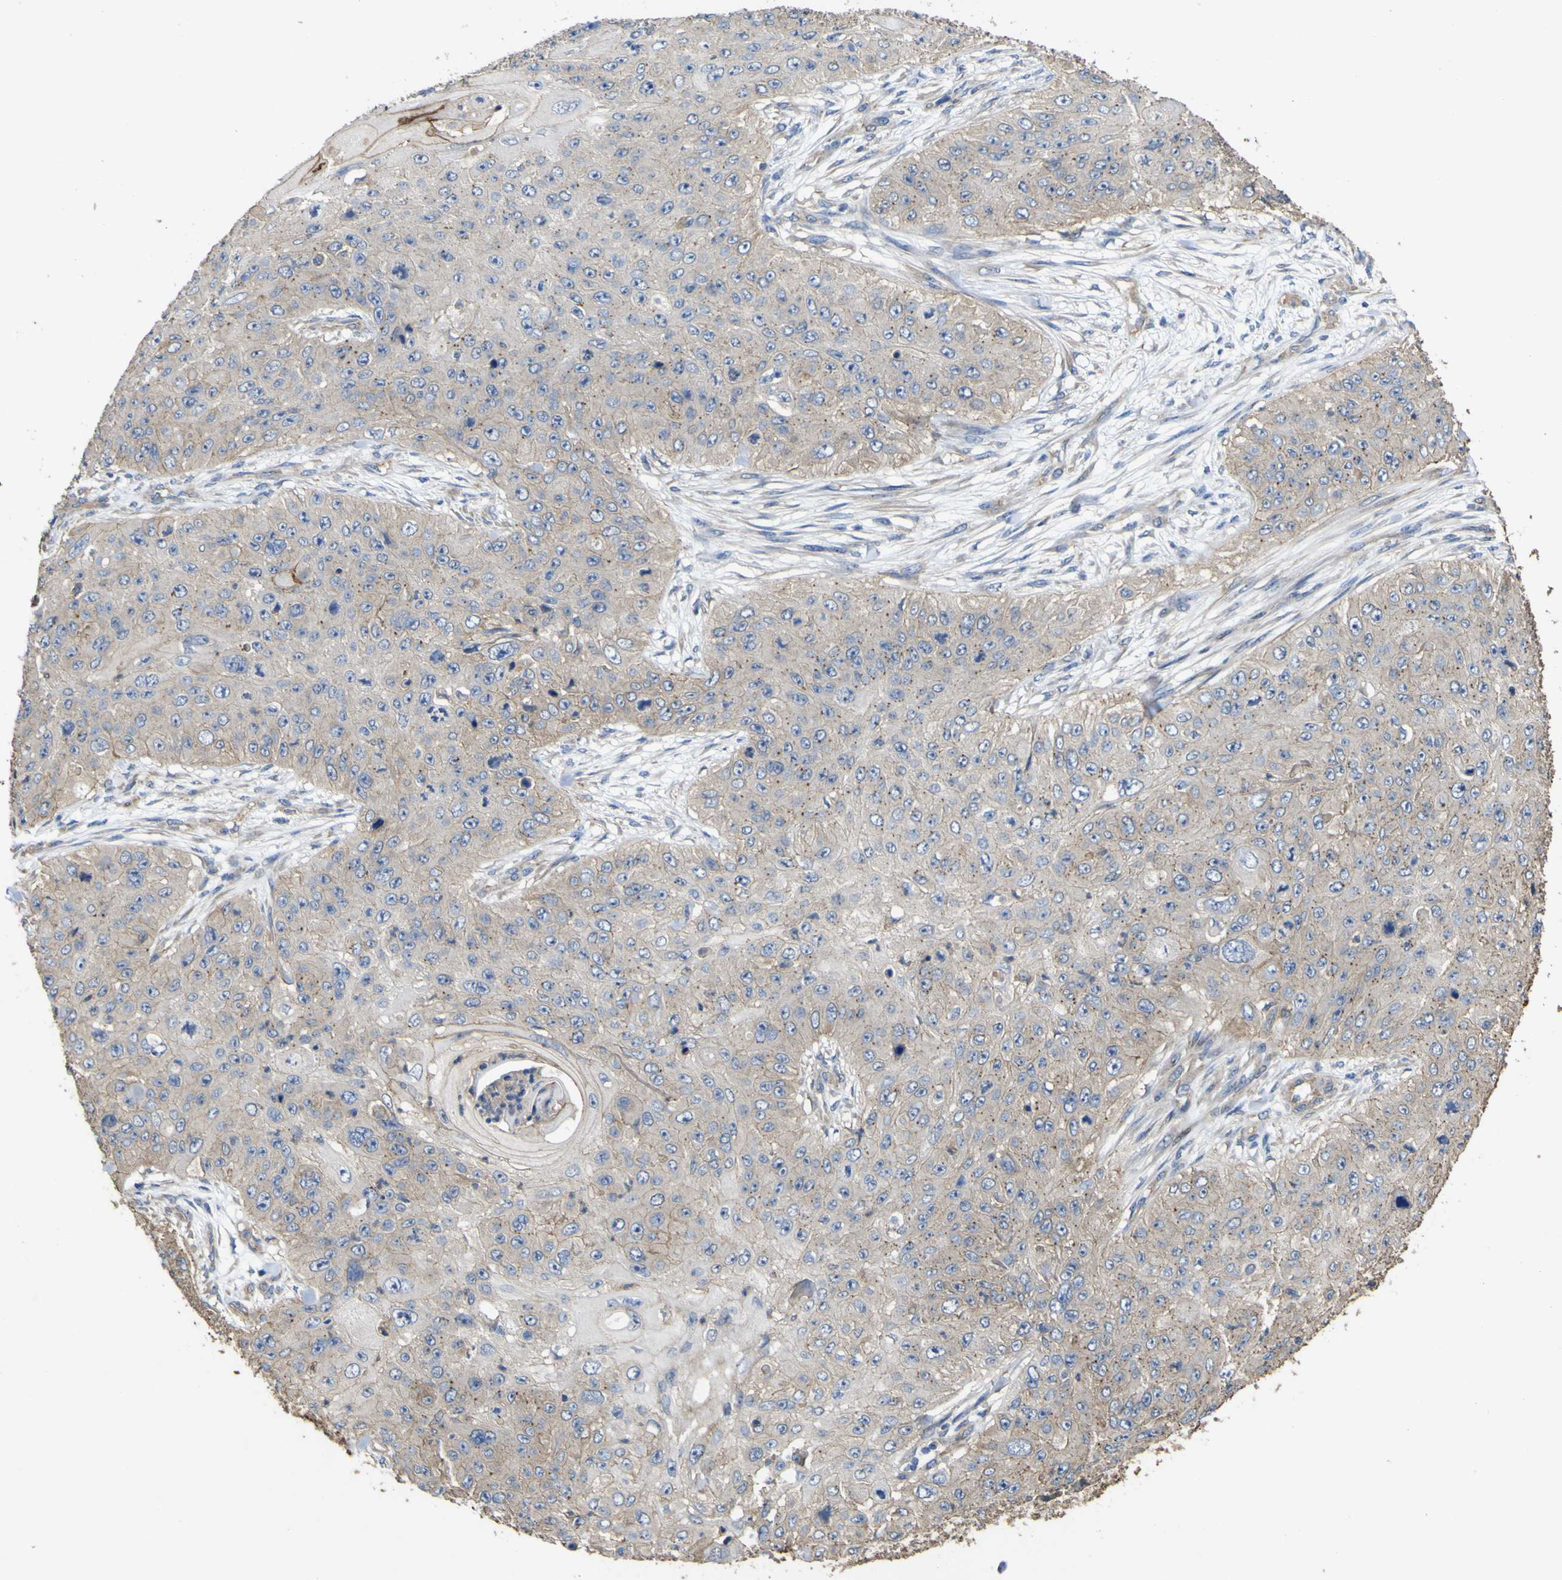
{"staining": {"intensity": "weak", "quantity": ">75%", "location": "cytoplasmic/membranous"}, "tissue": "skin cancer", "cell_type": "Tumor cells", "image_type": "cancer", "snomed": [{"axis": "morphology", "description": "Squamous cell carcinoma, NOS"}, {"axis": "topography", "description": "Skin"}], "caption": "Protein analysis of squamous cell carcinoma (skin) tissue reveals weak cytoplasmic/membranous staining in approximately >75% of tumor cells.", "gene": "TNFSF15", "patient": {"sex": "female", "age": 80}}